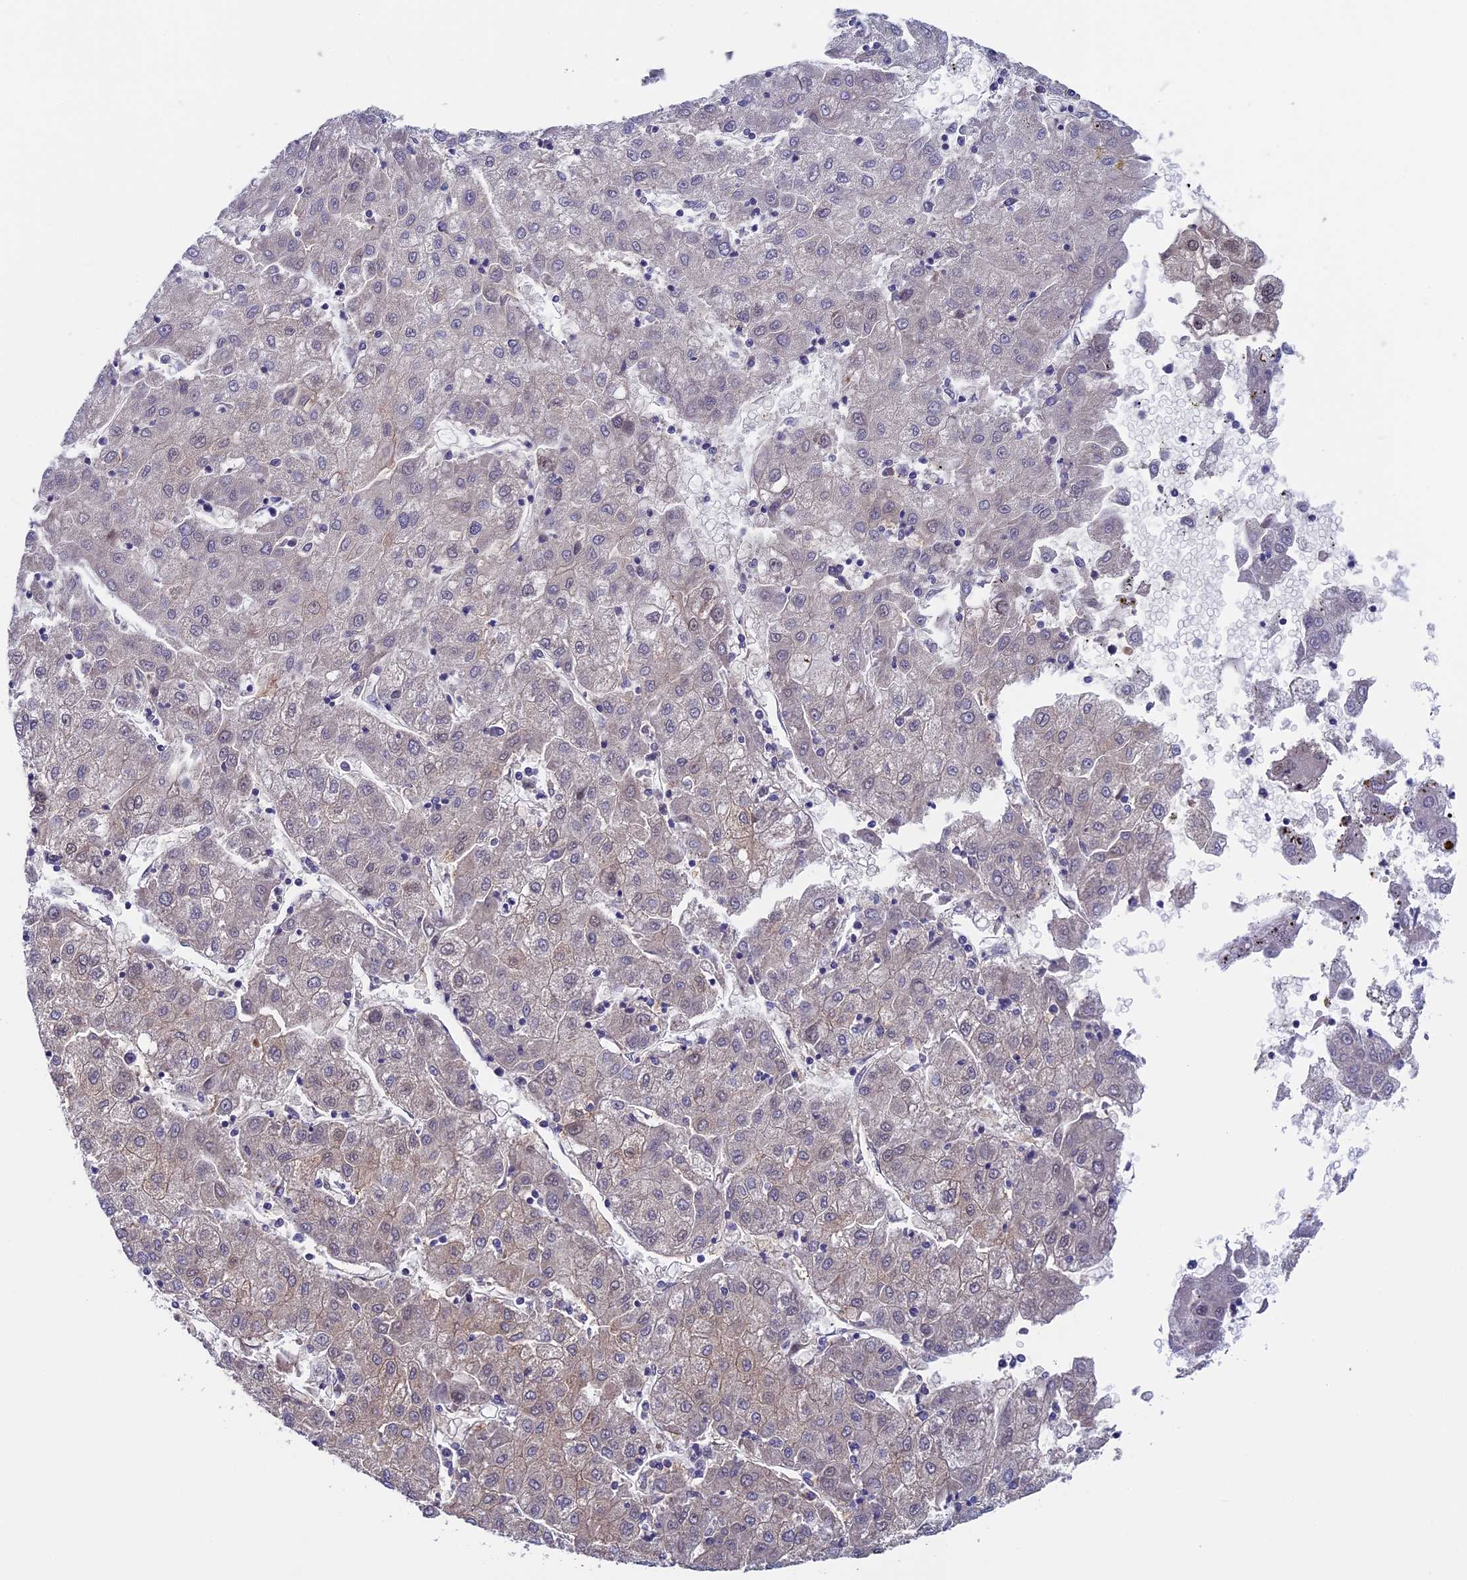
{"staining": {"intensity": "negative", "quantity": "none", "location": "none"}, "tissue": "liver cancer", "cell_type": "Tumor cells", "image_type": "cancer", "snomed": [{"axis": "morphology", "description": "Carcinoma, Hepatocellular, NOS"}, {"axis": "topography", "description": "Liver"}], "caption": "Immunohistochemistry photomicrograph of neoplastic tissue: hepatocellular carcinoma (liver) stained with DAB displays no significant protein positivity in tumor cells.", "gene": "CCDC86", "patient": {"sex": "male", "age": 72}}